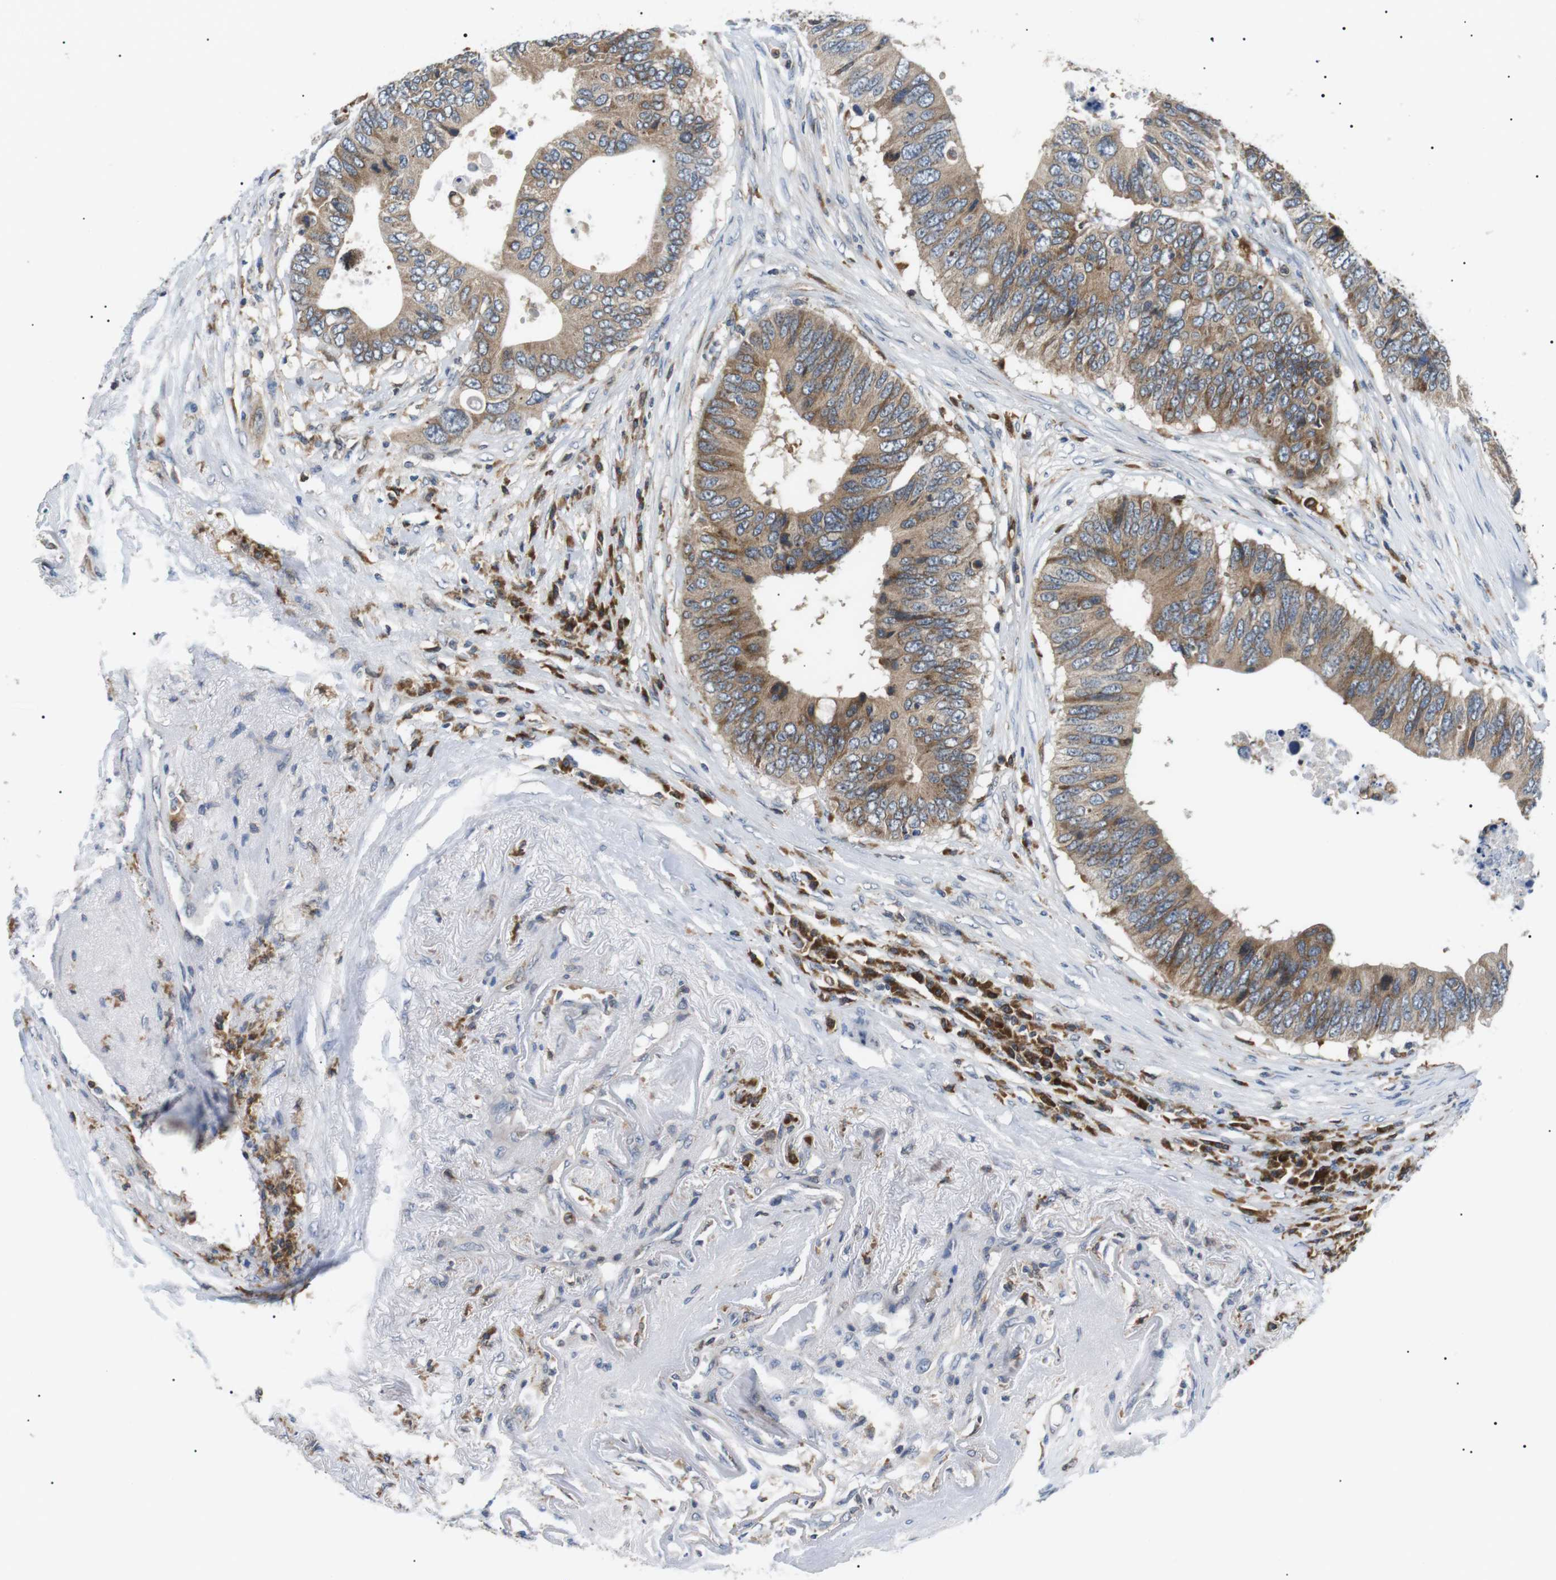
{"staining": {"intensity": "moderate", "quantity": ">75%", "location": "cytoplasmic/membranous"}, "tissue": "colorectal cancer", "cell_type": "Tumor cells", "image_type": "cancer", "snomed": [{"axis": "morphology", "description": "Adenocarcinoma, NOS"}, {"axis": "topography", "description": "Colon"}], "caption": "Immunohistochemical staining of human colorectal cancer (adenocarcinoma) displays medium levels of moderate cytoplasmic/membranous protein expression in approximately >75% of tumor cells.", "gene": "RAB9A", "patient": {"sex": "male", "age": 71}}